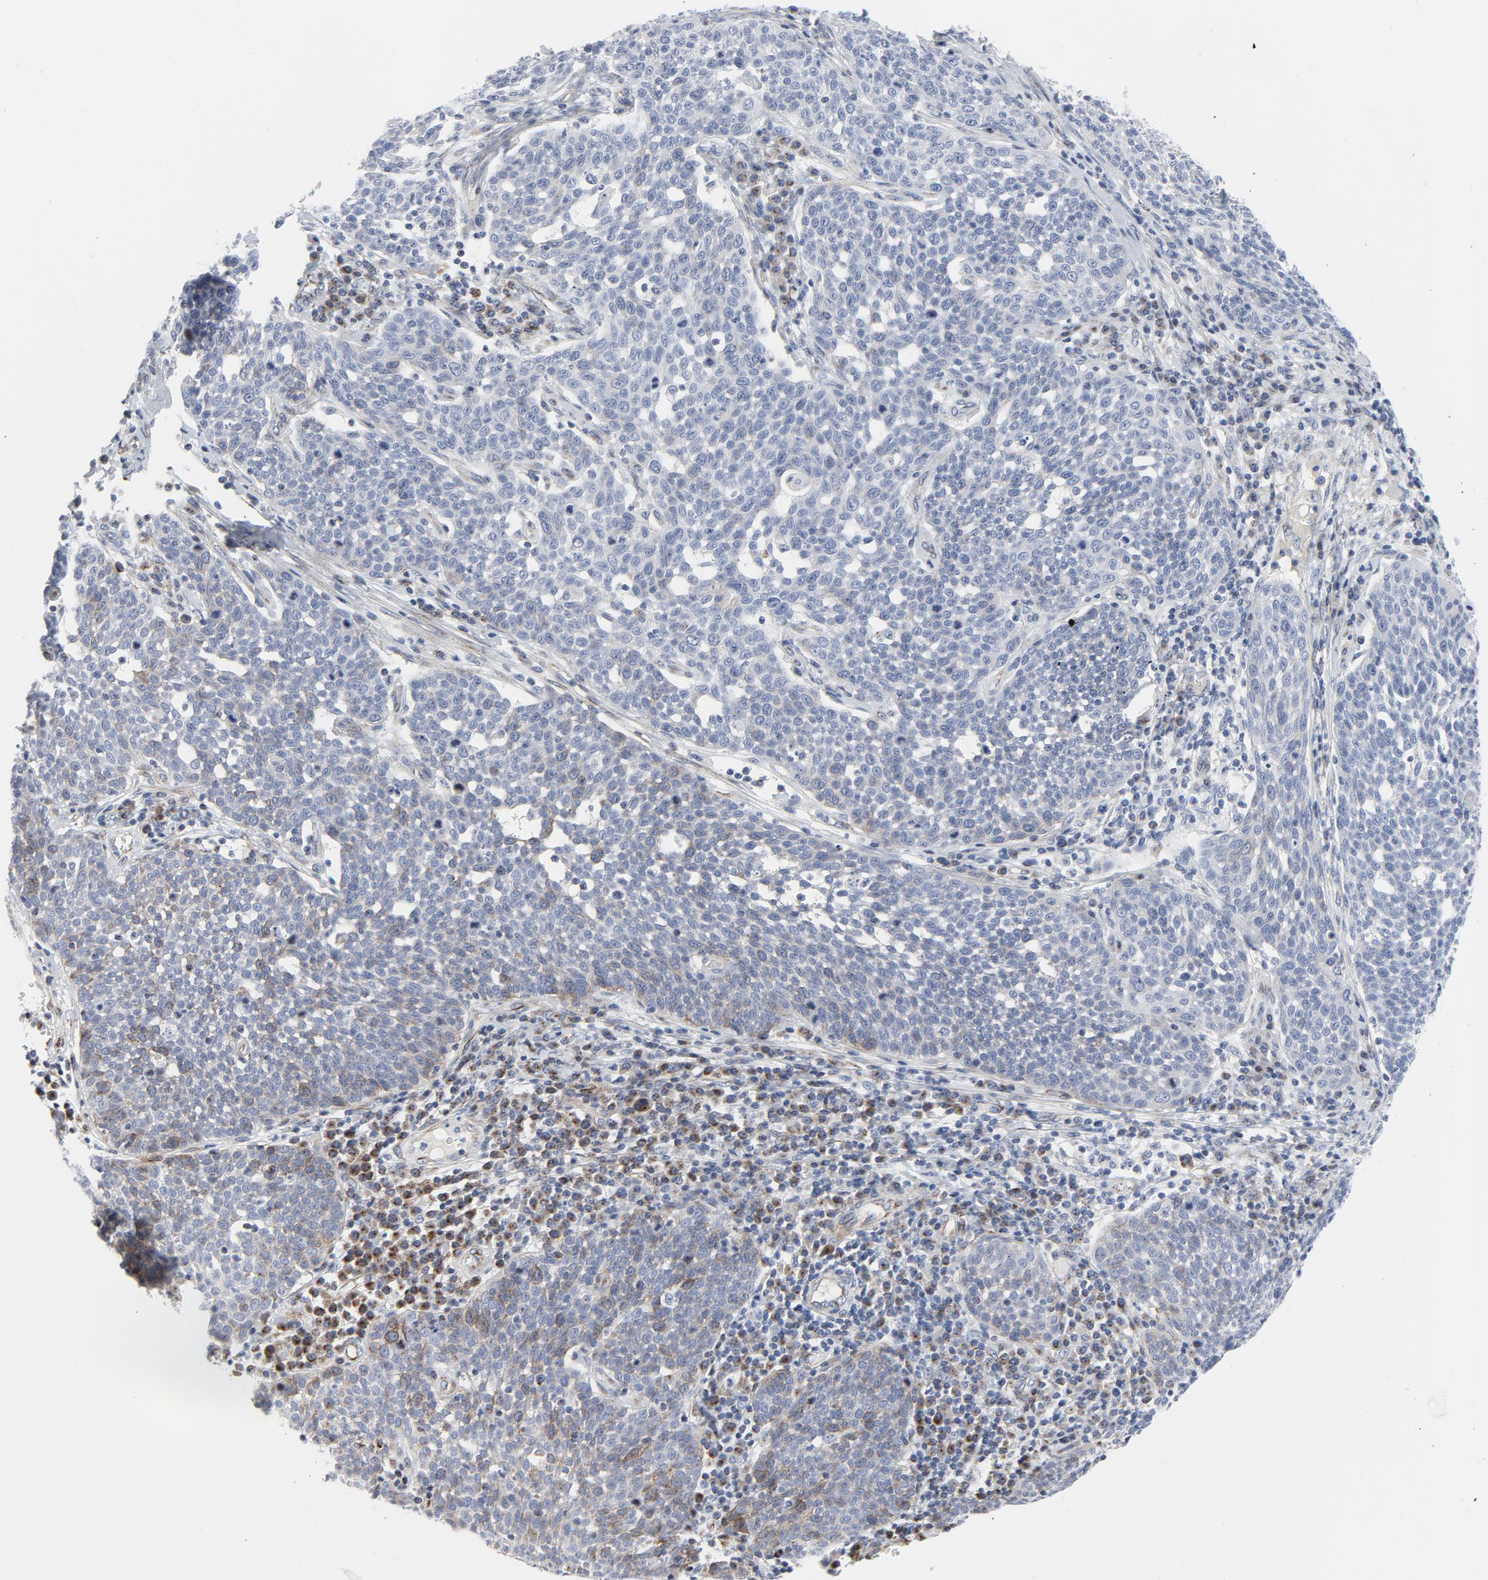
{"staining": {"intensity": "weak", "quantity": "<25%", "location": "cytoplasmic/membranous"}, "tissue": "cervical cancer", "cell_type": "Tumor cells", "image_type": "cancer", "snomed": [{"axis": "morphology", "description": "Squamous cell carcinoma, NOS"}, {"axis": "topography", "description": "Cervix"}], "caption": "Immunohistochemistry (IHC) image of neoplastic tissue: human cervical cancer (squamous cell carcinoma) stained with DAB (3,3'-diaminobenzidine) exhibits no significant protein positivity in tumor cells.", "gene": "TUBB1", "patient": {"sex": "female", "age": 34}}